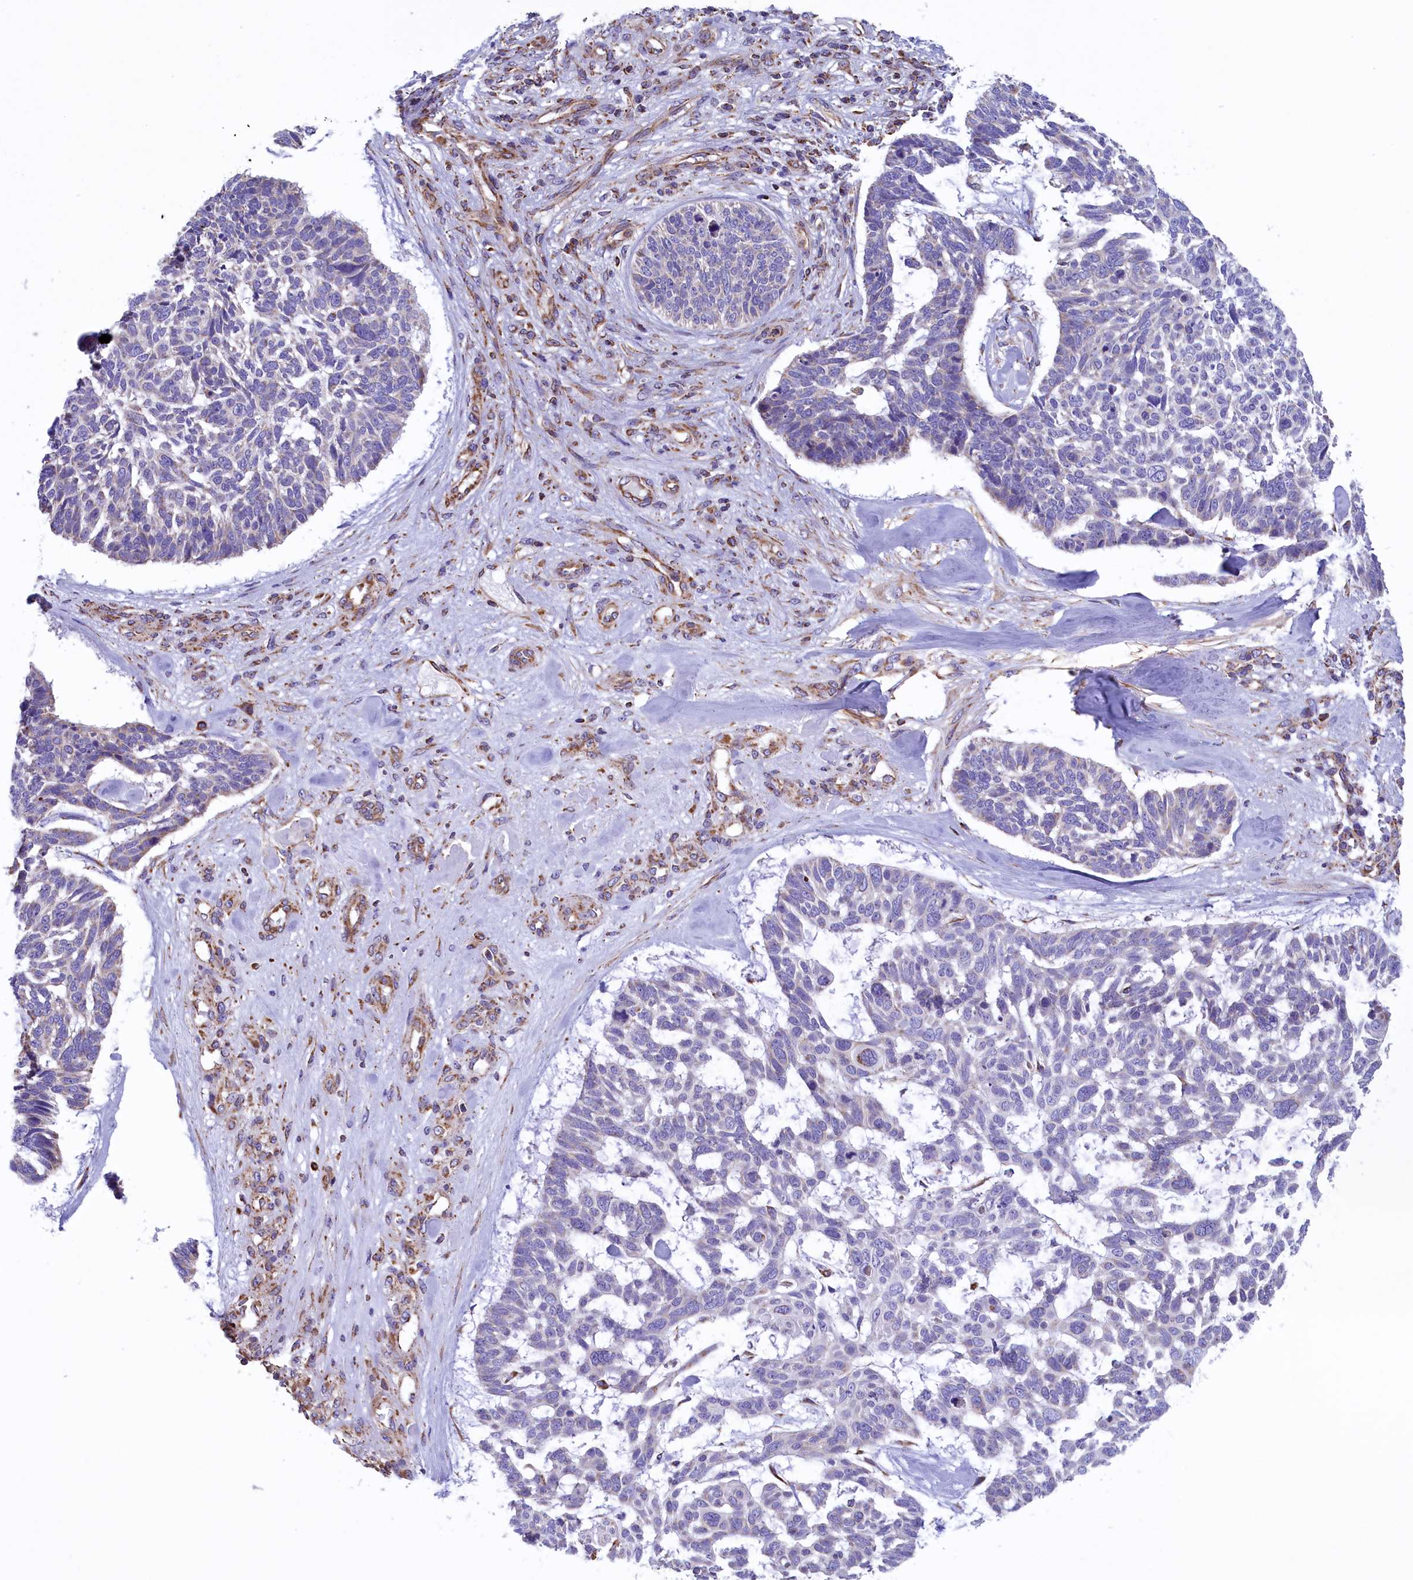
{"staining": {"intensity": "negative", "quantity": "none", "location": "none"}, "tissue": "skin cancer", "cell_type": "Tumor cells", "image_type": "cancer", "snomed": [{"axis": "morphology", "description": "Basal cell carcinoma"}, {"axis": "topography", "description": "Skin"}], "caption": "This is an IHC micrograph of skin cancer. There is no positivity in tumor cells.", "gene": "GATB", "patient": {"sex": "male", "age": 88}}